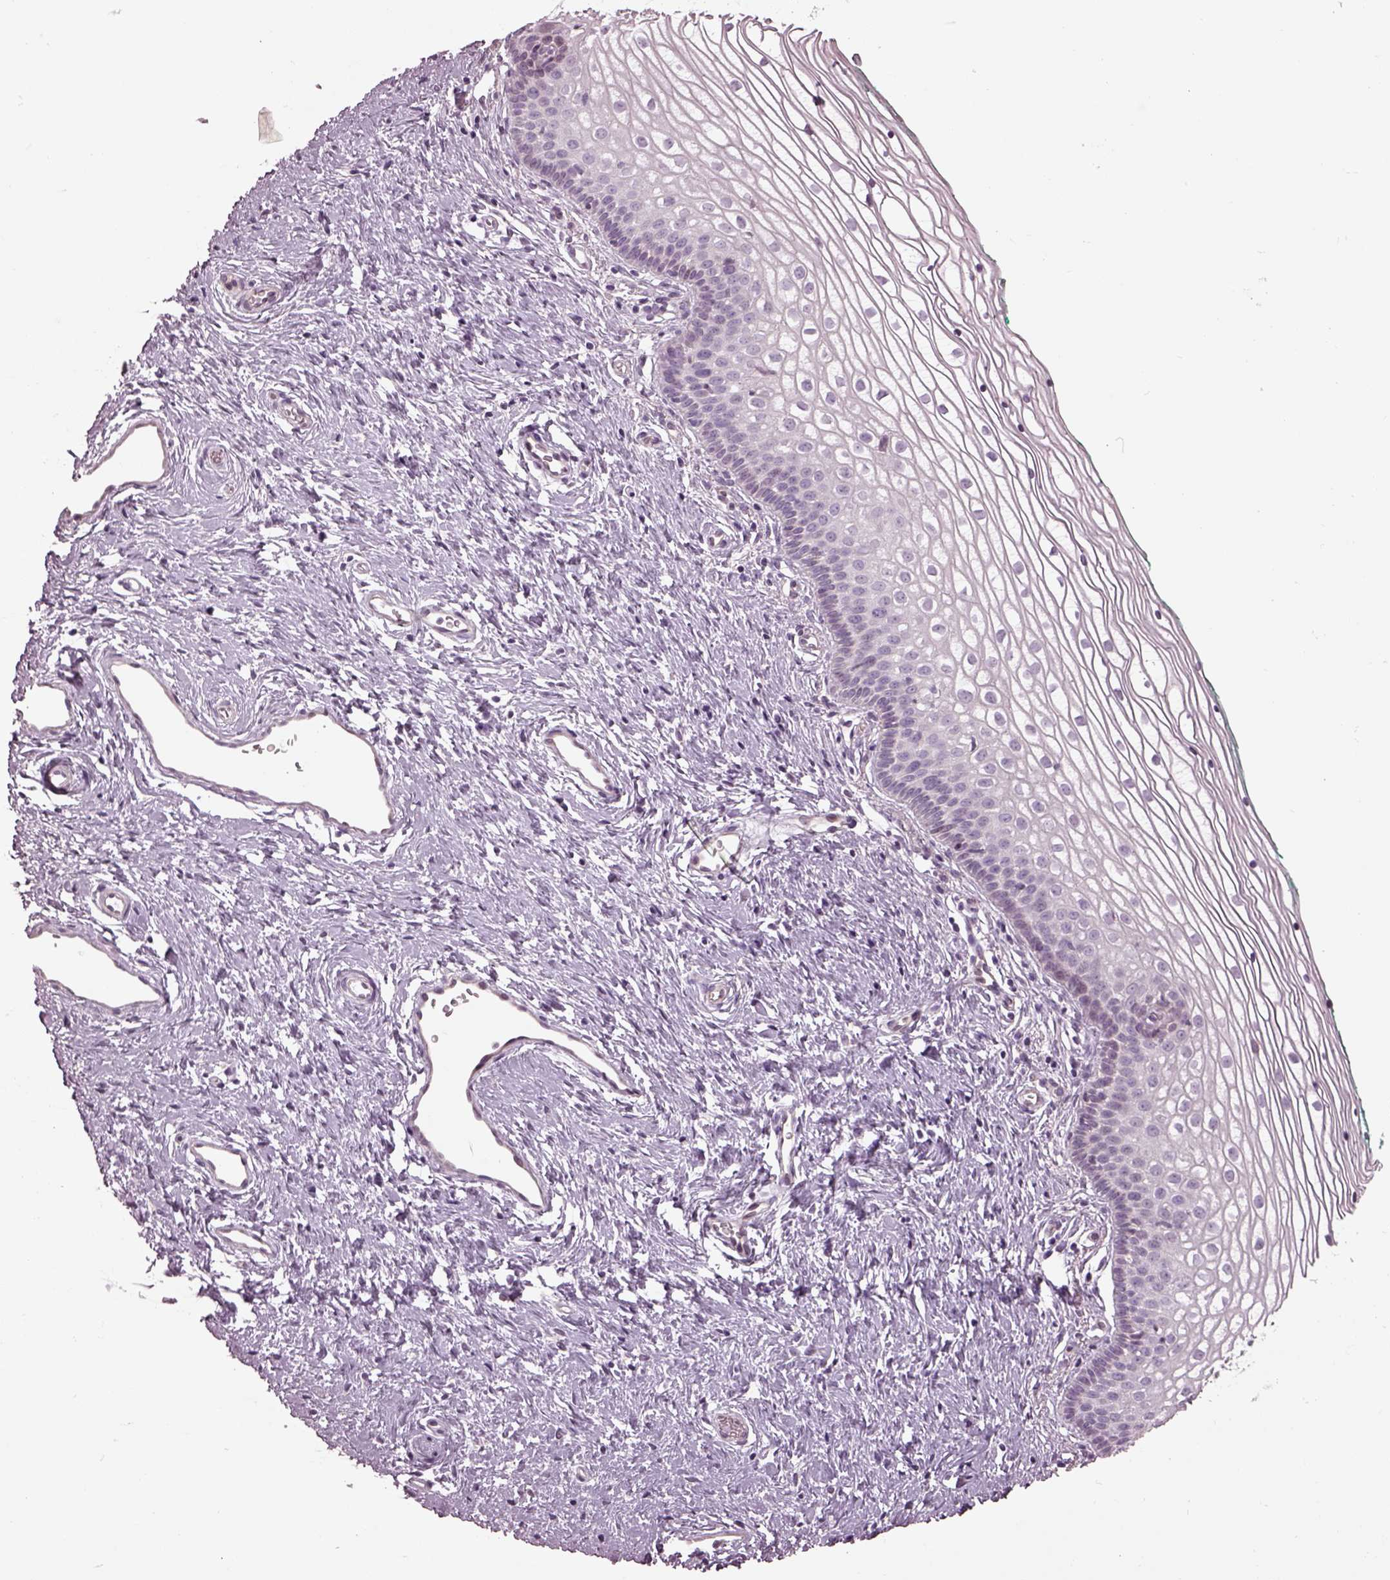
{"staining": {"intensity": "negative", "quantity": "none", "location": "none"}, "tissue": "vagina", "cell_type": "Squamous epithelial cells", "image_type": "normal", "snomed": [{"axis": "morphology", "description": "Normal tissue, NOS"}, {"axis": "topography", "description": "Vagina"}], "caption": "DAB (3,3'-diaminobenzidine) immunohistochemical staining of benign human vagina shows no significant expression in squamous epithelial cells. (DAB (3,3'-diaminobenzidine) IHC visualized using brightfield microscopy, high magnification).", "gene": "GAL", "patient": {"sex": "female", "age": 36}}